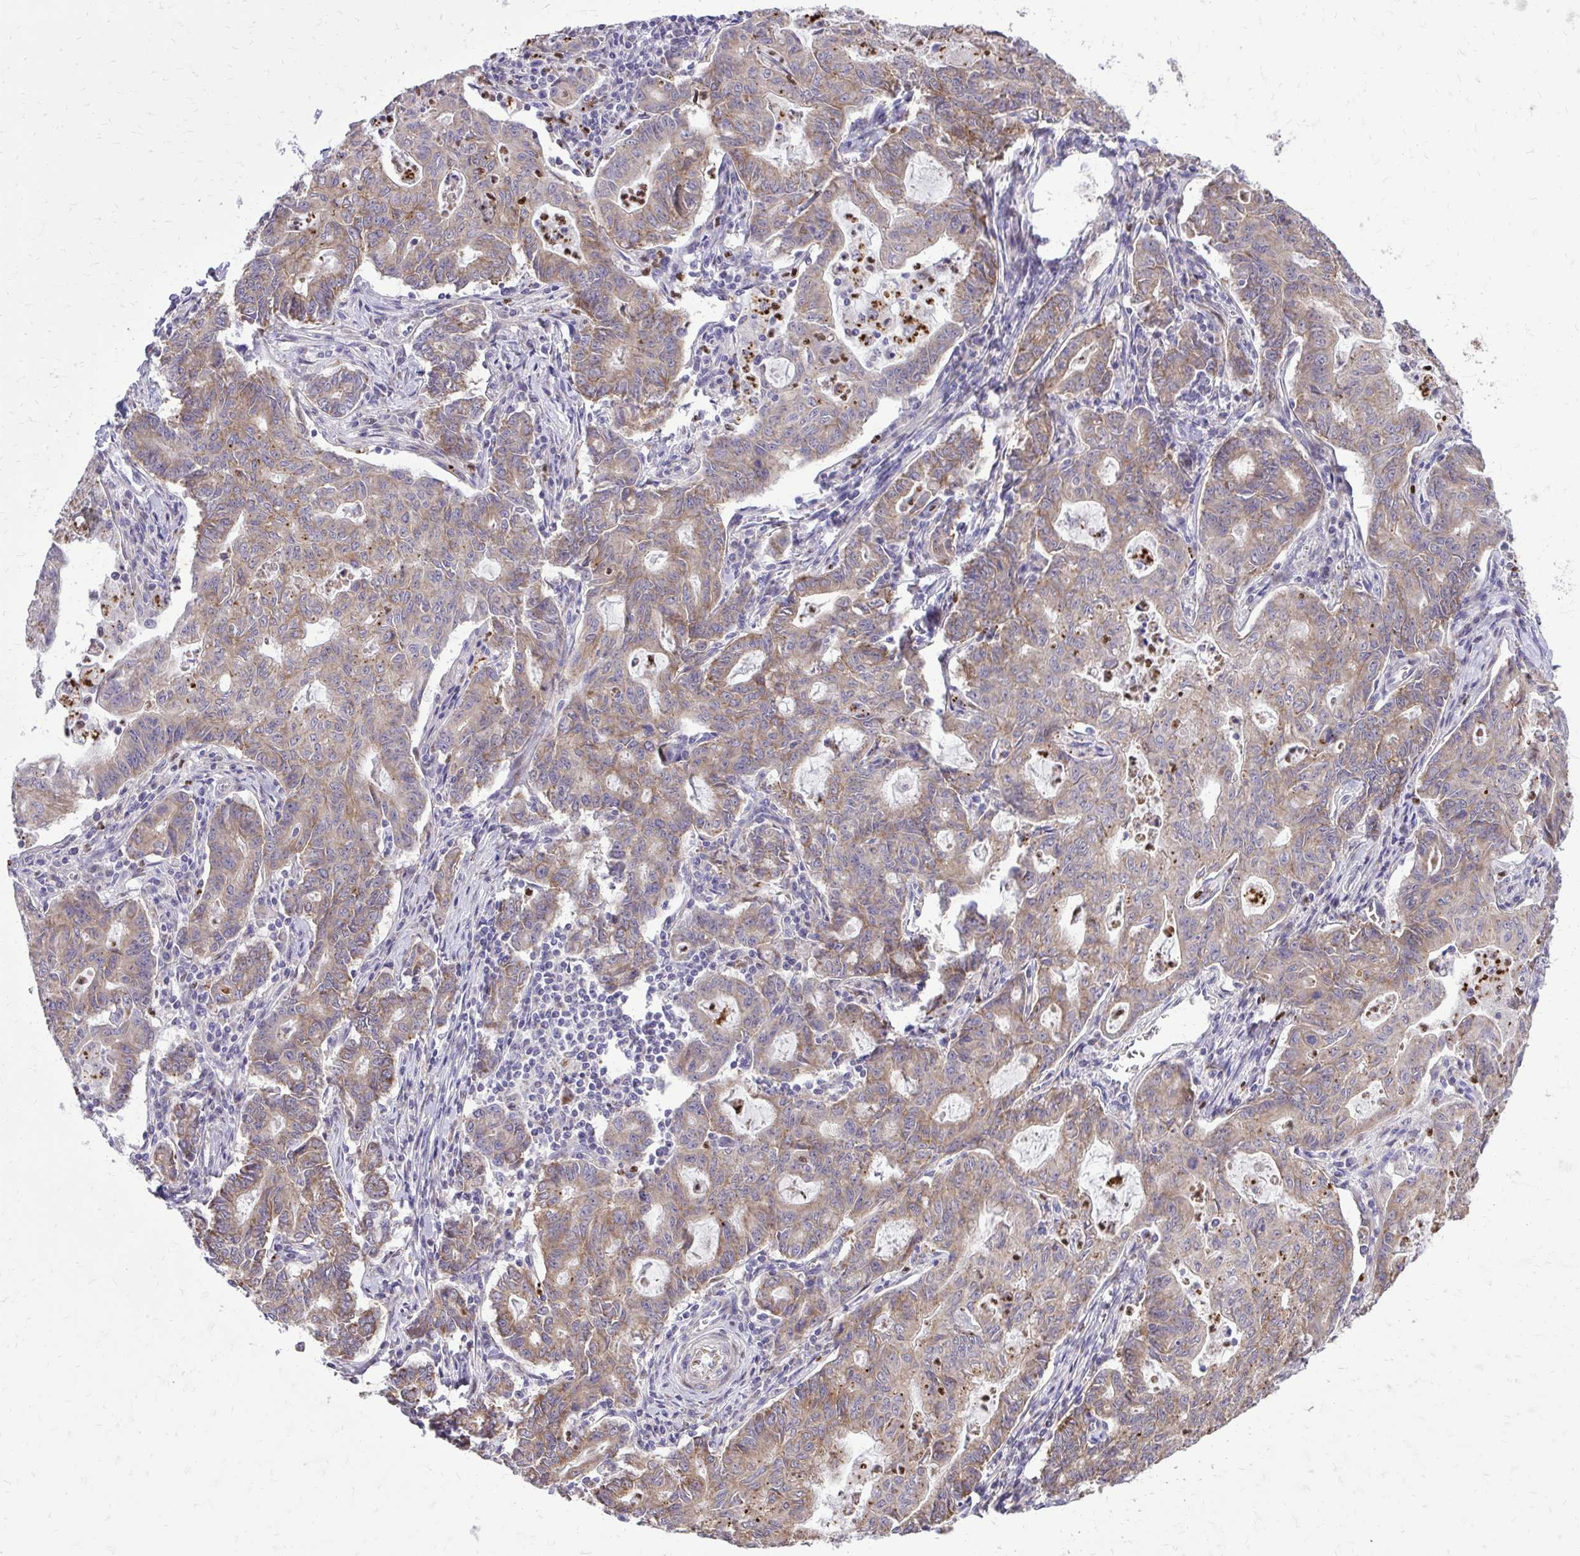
{"staining": {"intensity": "weak", "quantity": ">75%", "location": "cytoplasmic/membranous"}, "tissue": "stomach cancer", "cell_type": "Tumor cells", "image_type": "cancer", "snomed": [{"axis": "morphology", "description": "Adenocarcinoma, NOS"}, {"axis": "topography", "description": "Stomach, upper"}], "caption": "Adenocarcinoma (stomach) stained with IHC demonstrates weak cytoplasmic/membranous positivity in about >75% of tumor cells.", "gene": "ABCC3", "patient": {"sex": "female", "age": 79}}